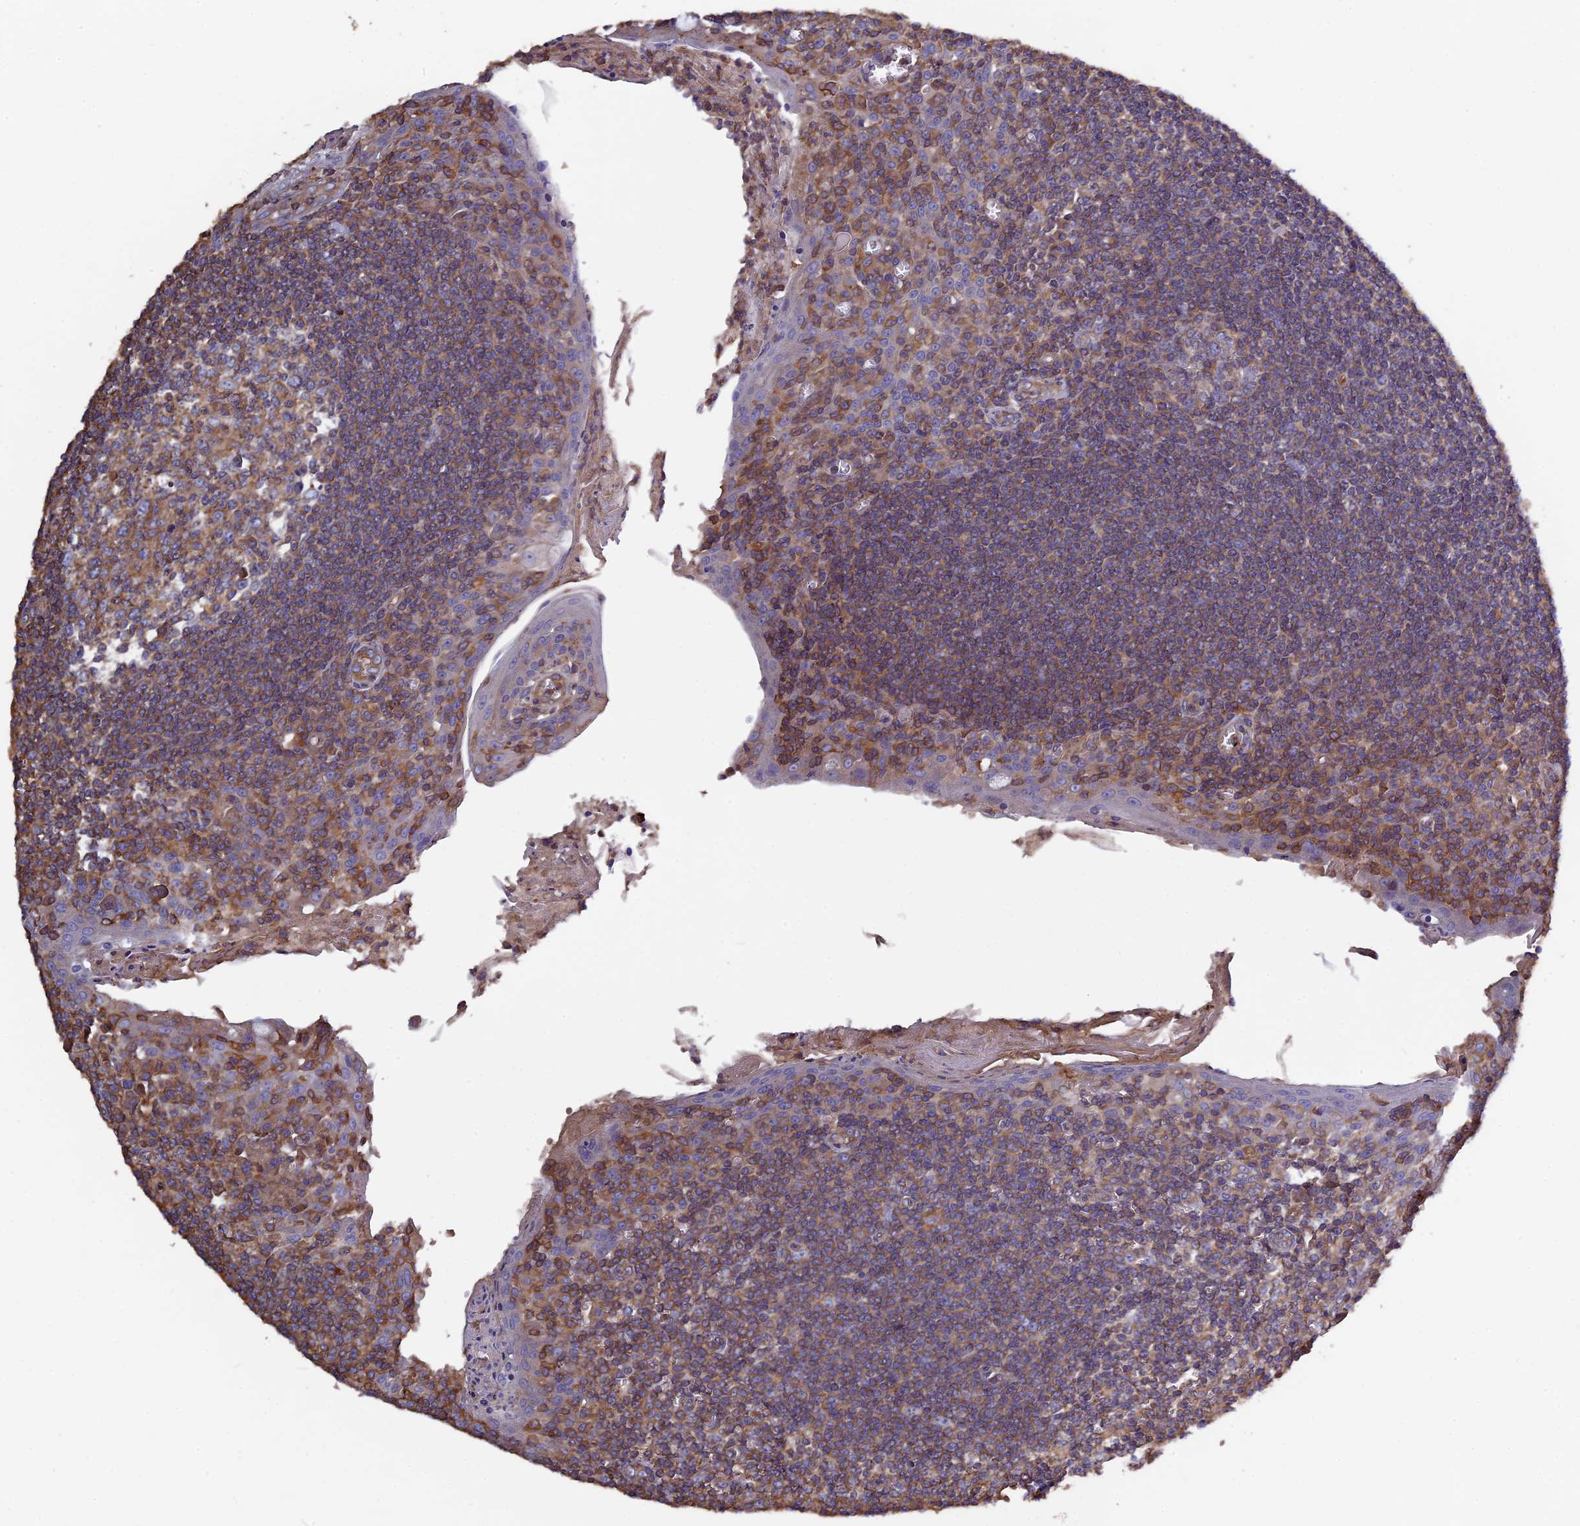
{"staining": {"intensity": "weak", "quantity": "25%-75%", "location": "cytoplasmic/membranous"}, "tissue": "tonsil", "cell_type": "Germinal center cells", "image_type": "normal", "snomed": [{"axis": "morphology", "description": "Normal tissue, NOS"}, {"axis": "topography", "description": "Tonsil"}], "caption": "Protein positivity by IHC reveals weak cytoplasmic/membranous positivity in approximately 25%-75% of germinal center cells in normal tonsil.", "gene": "CCDC153", "patient": {"sex": "male", "age": 27}}